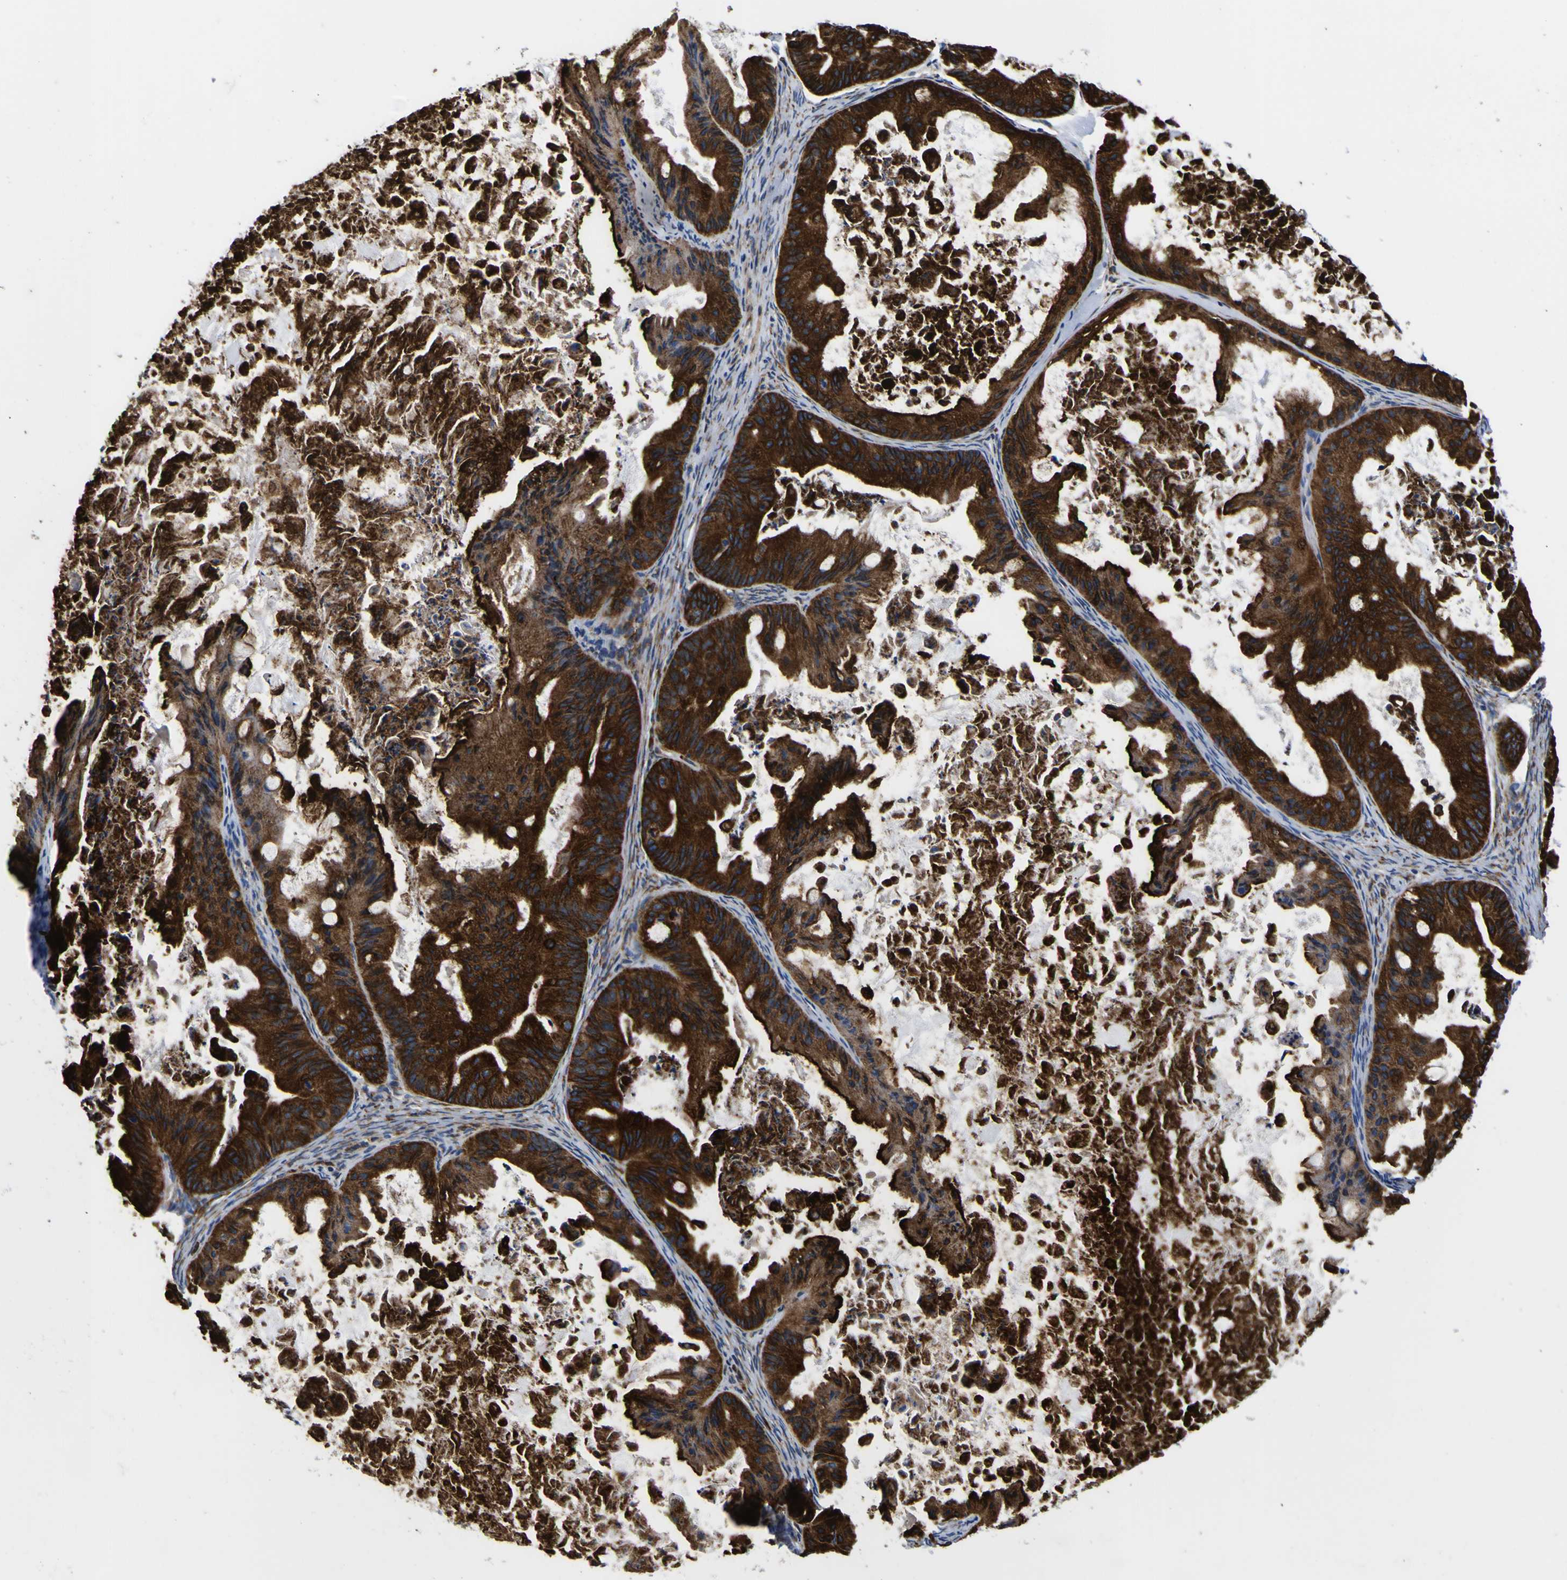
{"staining": {"intensity": "strong", "quantity": ">75%", "location": "cytoplasmic/membranous"}, "tissue": "ovarian cancer", "cell_type": "Tumor cells", "image_type": "cancer", "snomed": [{"axis": "morphology", "description": "Cystadenocarcinoma, mucinous, NOS"}, {"axis": "topography", "description": "Ovary"}], "caption": "Protein positivity by IHC demonstrates strong cytoplasmic/membranous positivity in about >75% of tumor cells in ovarian cancer.", "gene": "SCD", "patient": {"sex": "female", "age": 37}}